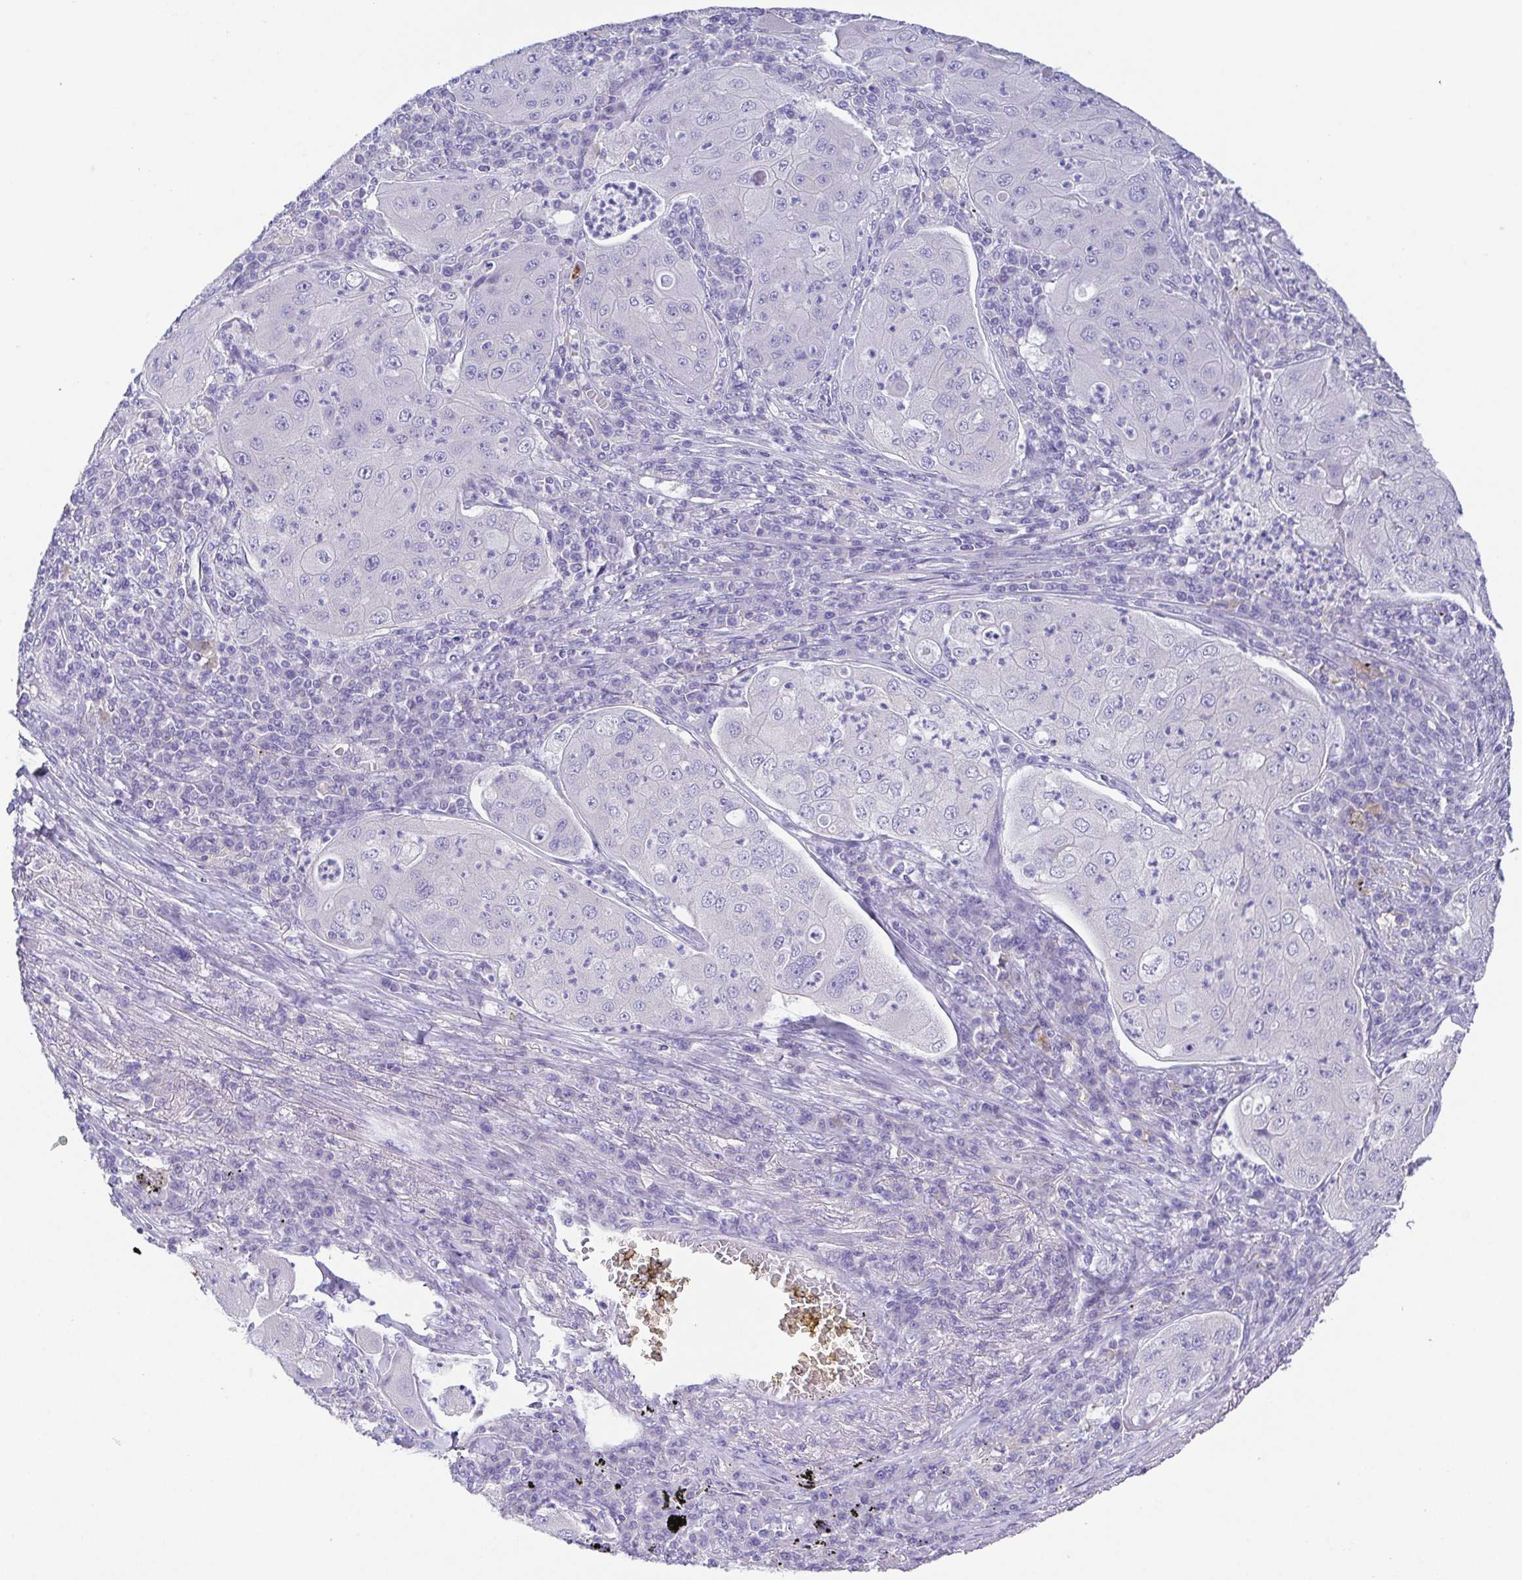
{"staining": {"intensity": "negative", "quantity": "none", "location": "none"}, "tissue": "lung cancer", "cell_type": "Tumor cells", "image_type": "cancer", "snomed": [{"axis": "morphology", "description": "Squamous cell carcinoma, NOS"}, {"axis": "topography", "description": "Lung"}], "caption": "The IHC histopathology image has no significant staining in tumor cells of lung squamous cell carcinoma tissue. (DAB IHC with hematoxylin counter stain).", "gene": "PKDREJ", "patient": {"sex": "female", "age": 59}}